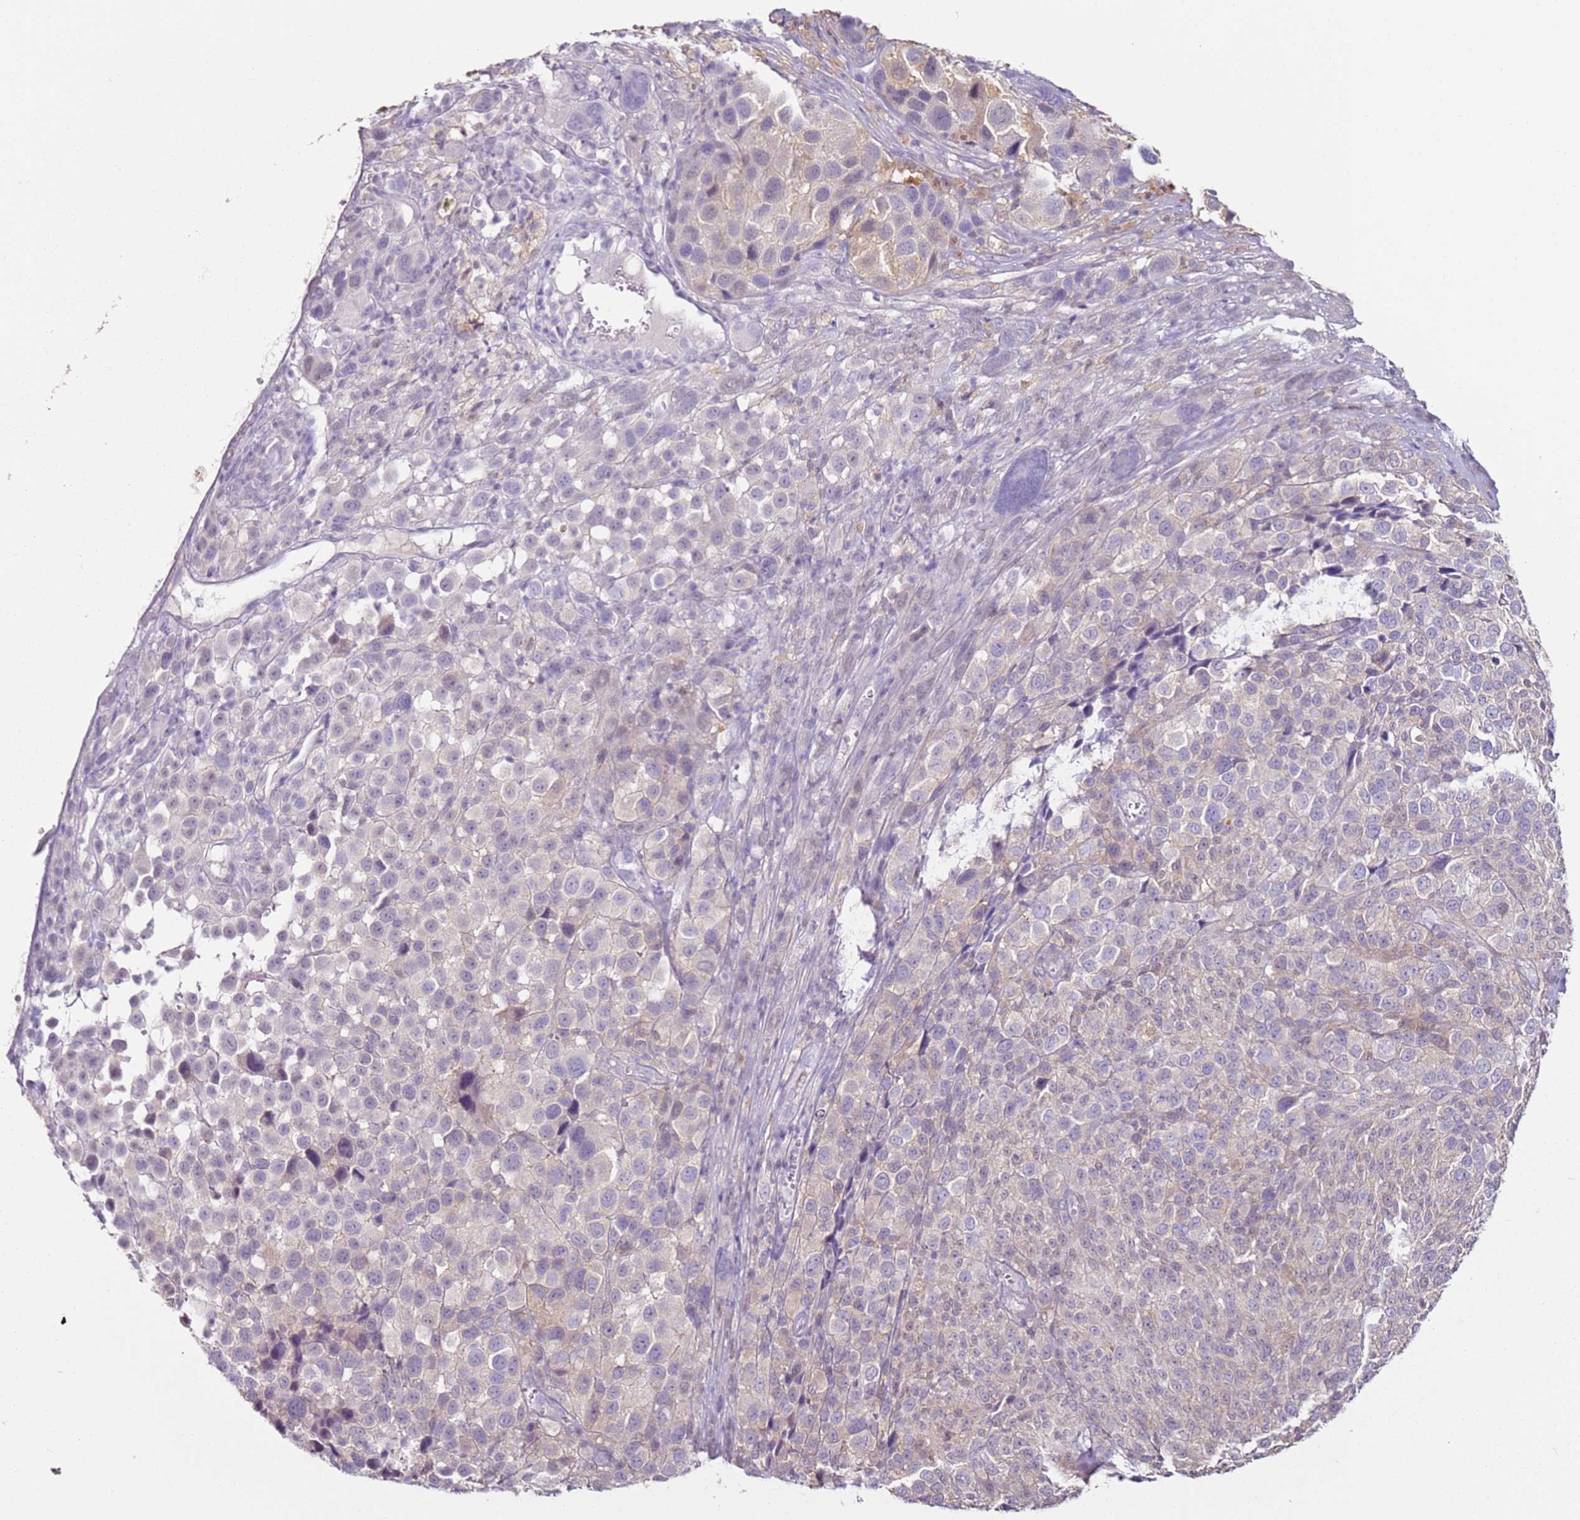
{"staining": {"intensity": "negative", "quantity": "none", "location": "none"}, "tissue": "melanoma", "cell_type": "Tumor cells", "image_type": "cancer", "snomed": [{"axis": "morphology", "description": "Malignant melanoma, NOS"}, {"axis": "topography", "description": "Skin of trunk"}], "caption": "This is a photomicrograph of IHC staining of malignant melanoma, which shows no staining in tumor cells.", "gene": "MDH1", "patient": {"sex": "male", "age": 71}}